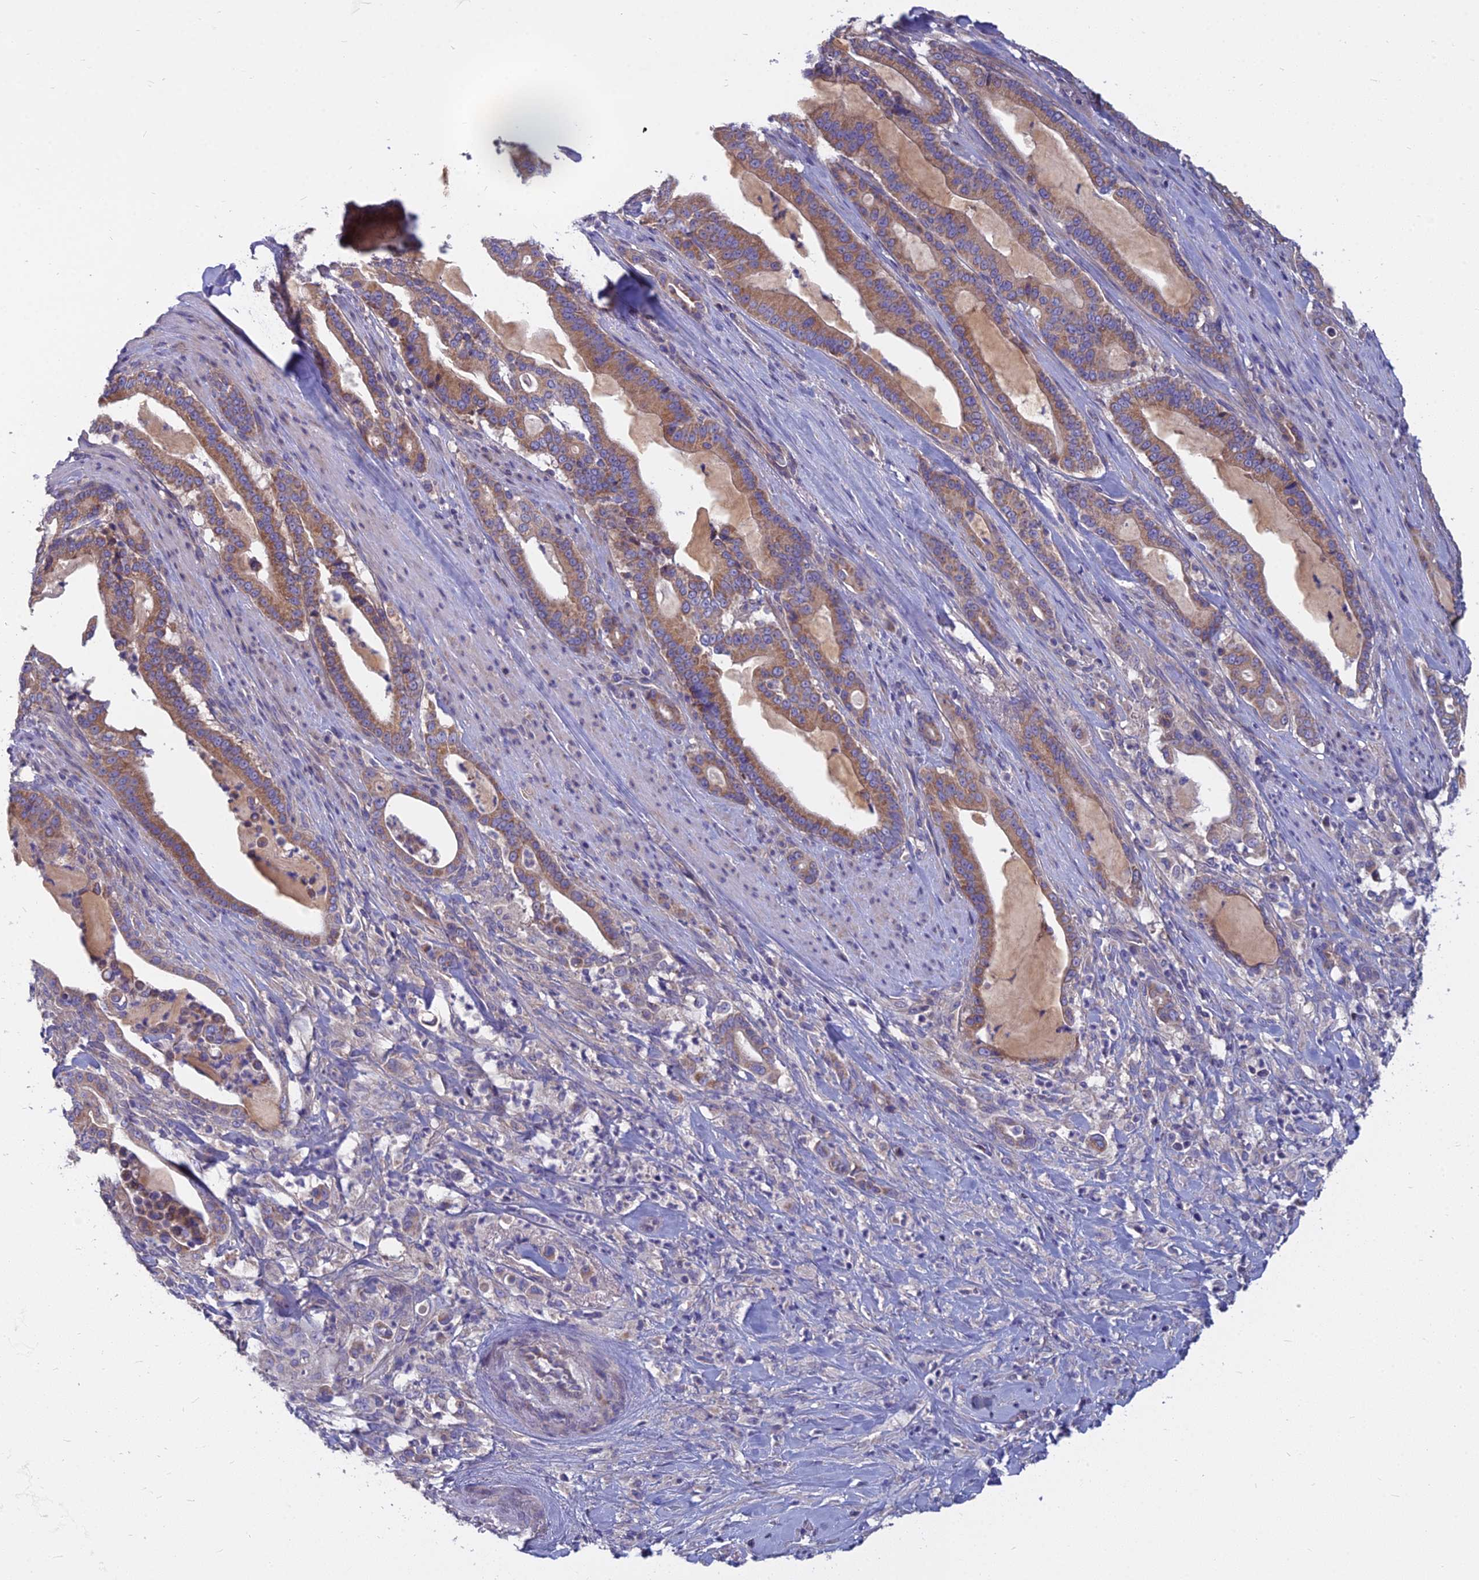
{"staining": {"intensity": "moderate", "quantity": ">75%", "location": "cytoplasmic/membranous"}, "tissue": "pancreatic cancer", "cell_type": "Tumor cells", "image_type": "cancer", "snomed": [{"axis": "morphology", "description": "Adenocarcinoma, NOS"}, {"axis": "topography", "description": "Pancreas"}], "caption": "An image showing moderate cytoplasmic/membranous positivity in about >75% of tumor cells in adenocarcinoma (pancreatic), as visualized by brown immunohistochemical staining.", "gene": "COX20", "patient": {"sex": "male", "age": 63}}